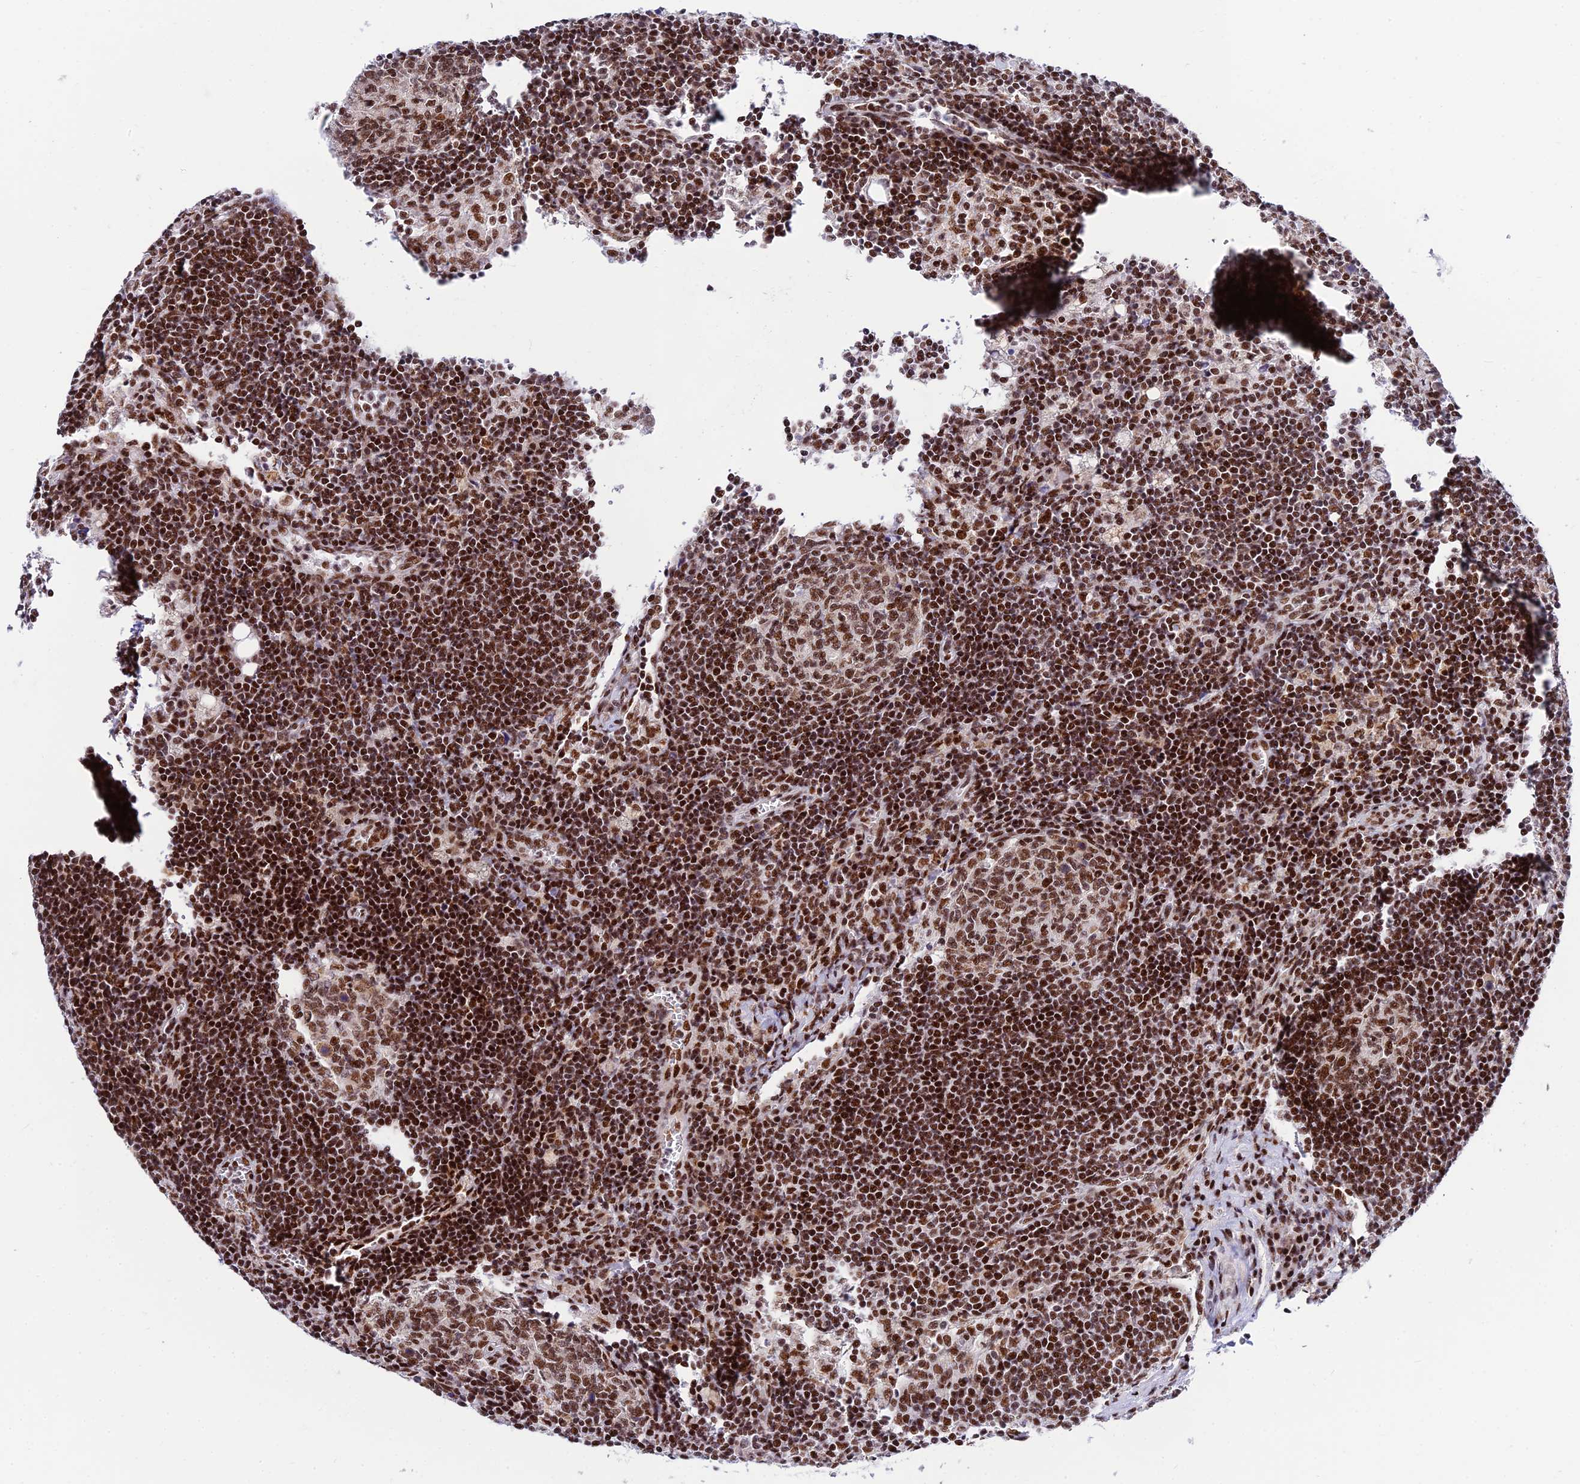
{"staining": {"intensity": "moderate", "quantity": ">75%", "location": "cytoplasmic/membranous,nuclear"}, "tissue": "lymph node", "cell_type": "Germinal center cells", "image_type": "normal", "snomed": [{"axis": "morphology", "description": "Normal tissue, NOS"}, {"axis": "topography", "description": "Lymph node"}], "caption": "Human lymph node stained for a protein (brown) reveals moderate cytoplasmic/membranous,nuclear positive expression in approximately >75% of germinal center cells.", "gene": "USP22", "patient": {"sex": "female", "age": 73}}